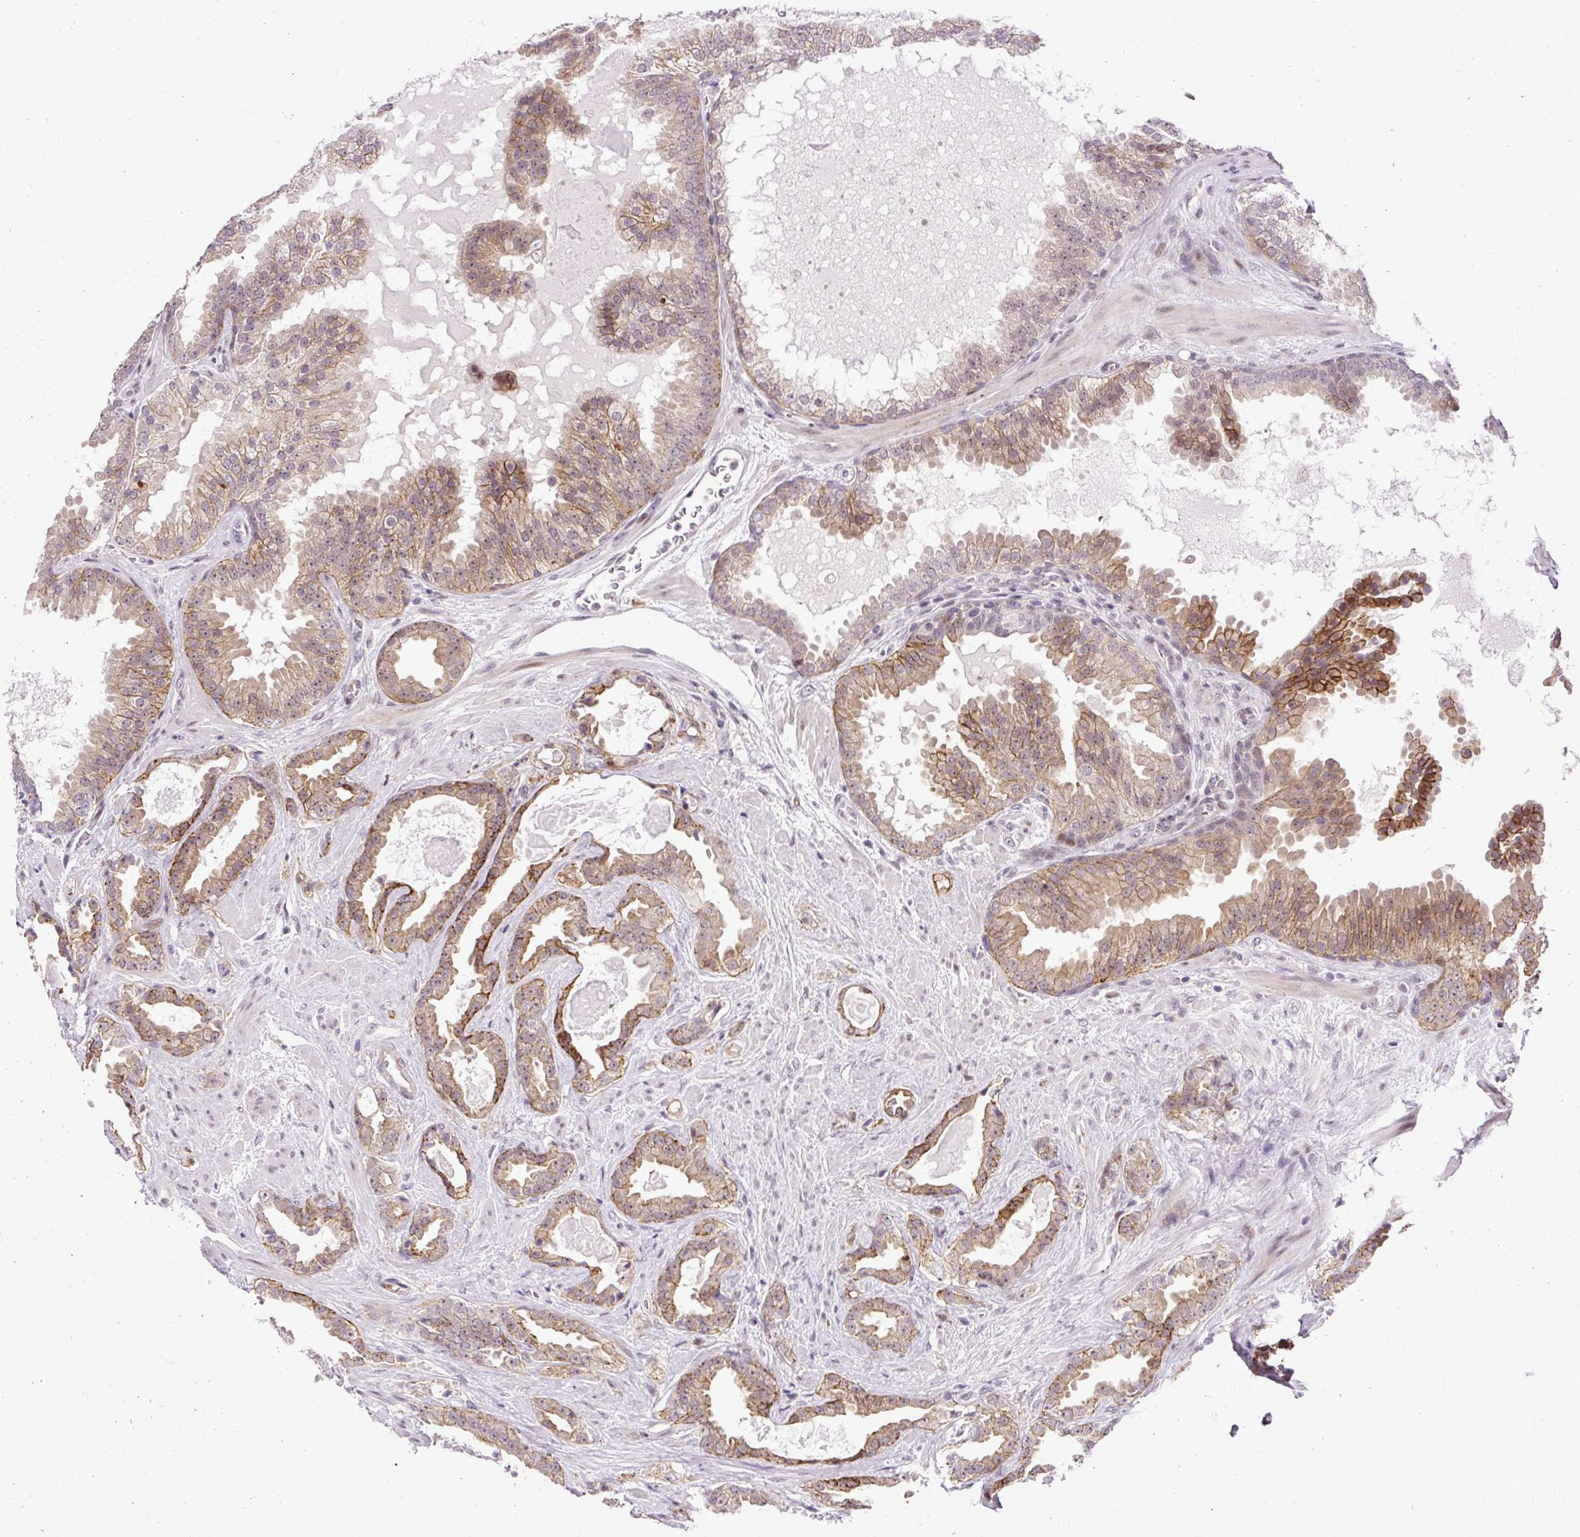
{"staining": {"intensity": "moderate", "quantity": ">75%", "location": "cytoplasmic/membranous,nuclear"}, "tissue": "prostate cancer", "cell_type": "Tumor cells", "image_type": "cancer", "snomed": [{"axis": "morphology", "description": "Adenocarcinoma, Low grade"}, {"axis": "topography", "description": "Prostate"}], "caption": "Immunohistochemistry (IHC) photomicrograph of neoplastic tissue: prostate low-grade adenocarcinoma stained using immunohistochemistry shows medium levels of moderate protein expression localized specifically in the cytoplasmic/membranous and nuclear of tumor cells, appearing as a cytoplasmic/membranous and nuclear brown color.", "gene": "ARHGEF18", "patient": {"sex": "male", "age": 62}}